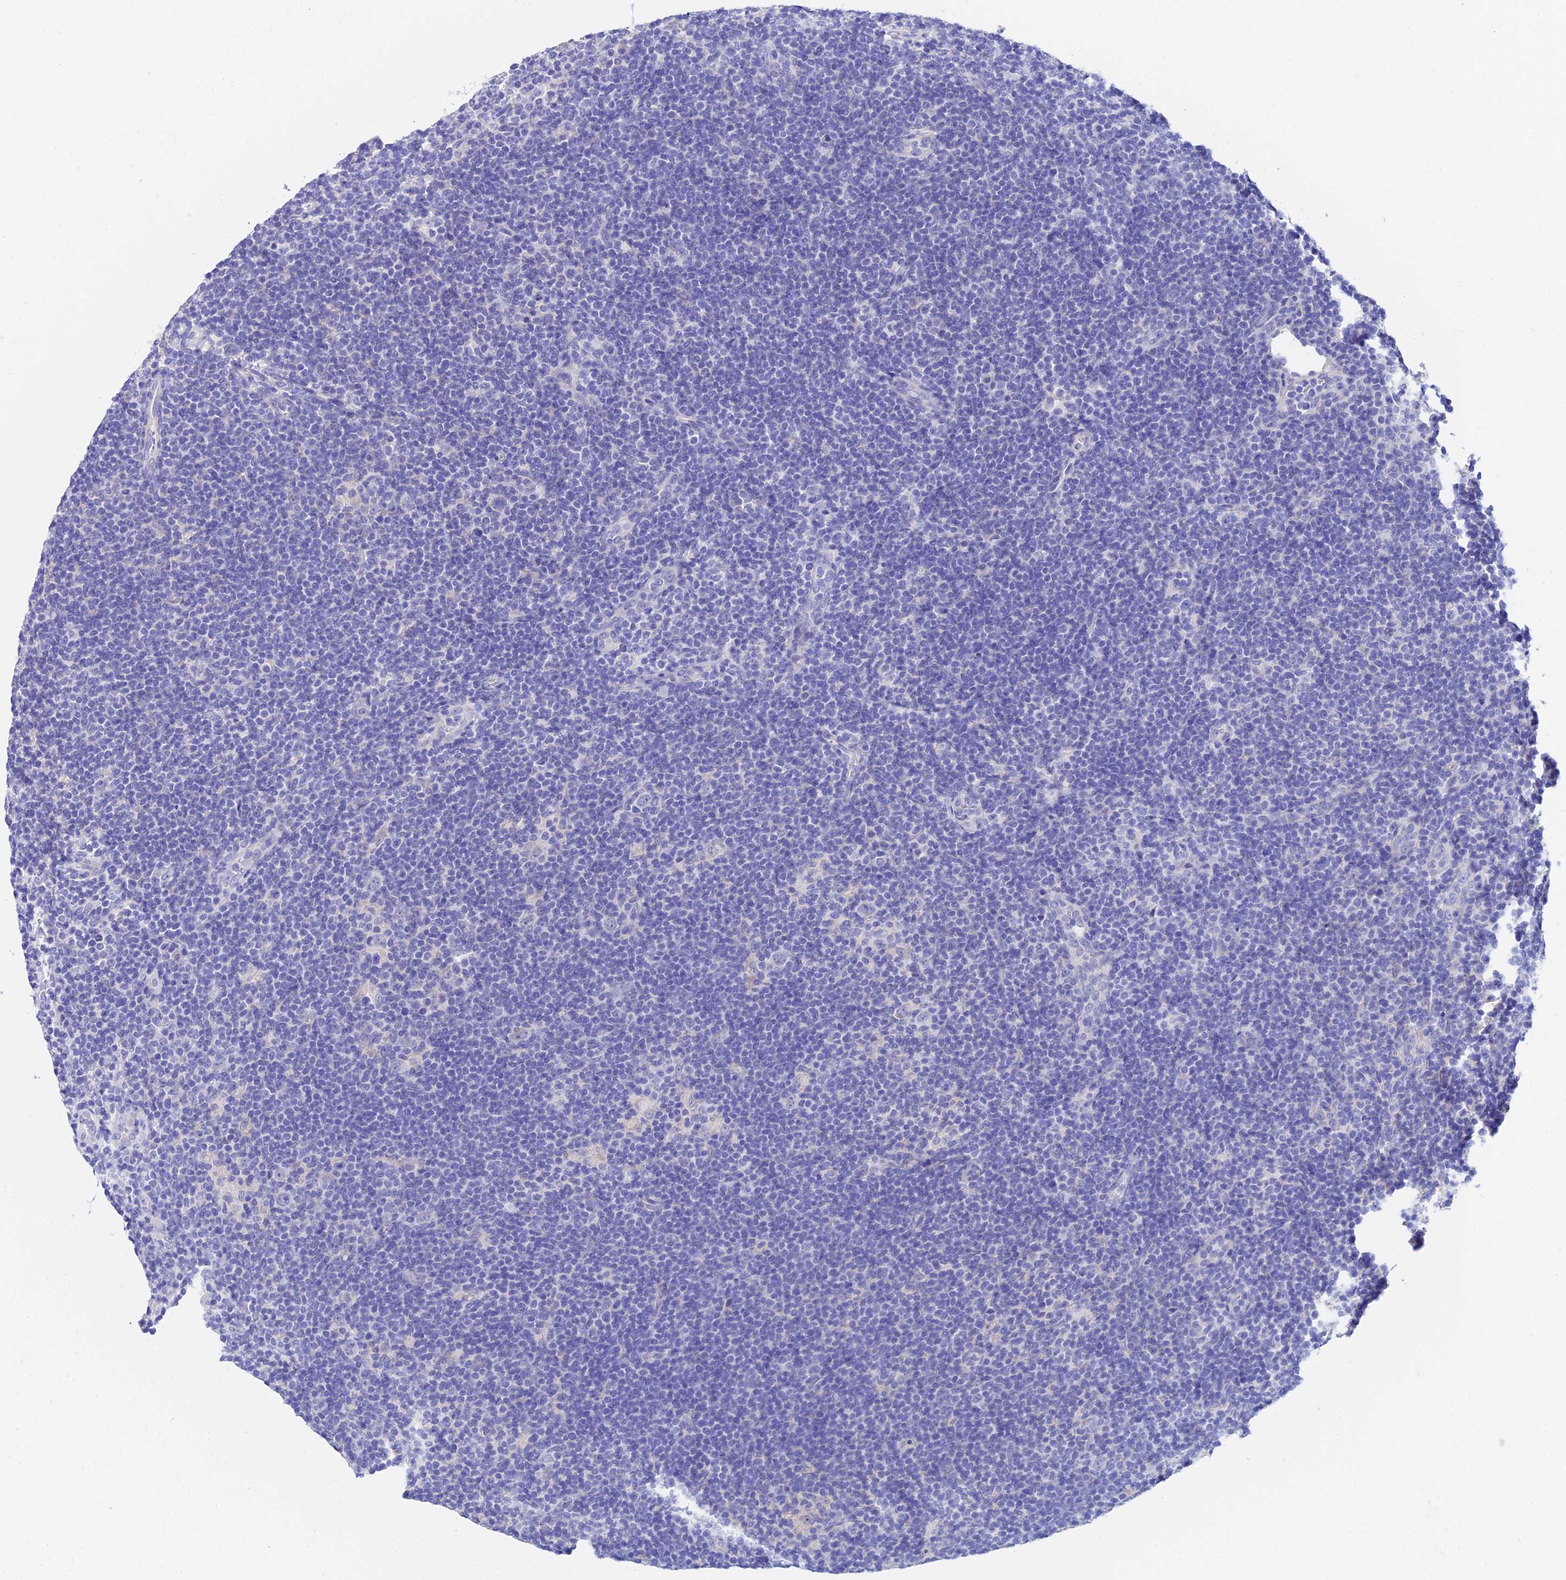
{"staining": {"intensity": "negative", "quantity": "none", "location": "none"}, "tissue": "lymphoma", "cell_type": "Tumor cells", "image_type": "cancer", "snomed": [{"axis": "morphology", "description": "Hodgkin's disease, NOS"}, {"axis": "topography", "description": "Lymph node"}], "caption": "Immunohistochemistry (IHC) histopathology image of human lymphoma stained for a protein (brown), which displays no expression in tumor cells. (Immunohistochemistry, brightfield microscopy, high magnification).", "gene": "CEP41", "patient": {"sex": "female", "age": 57}}